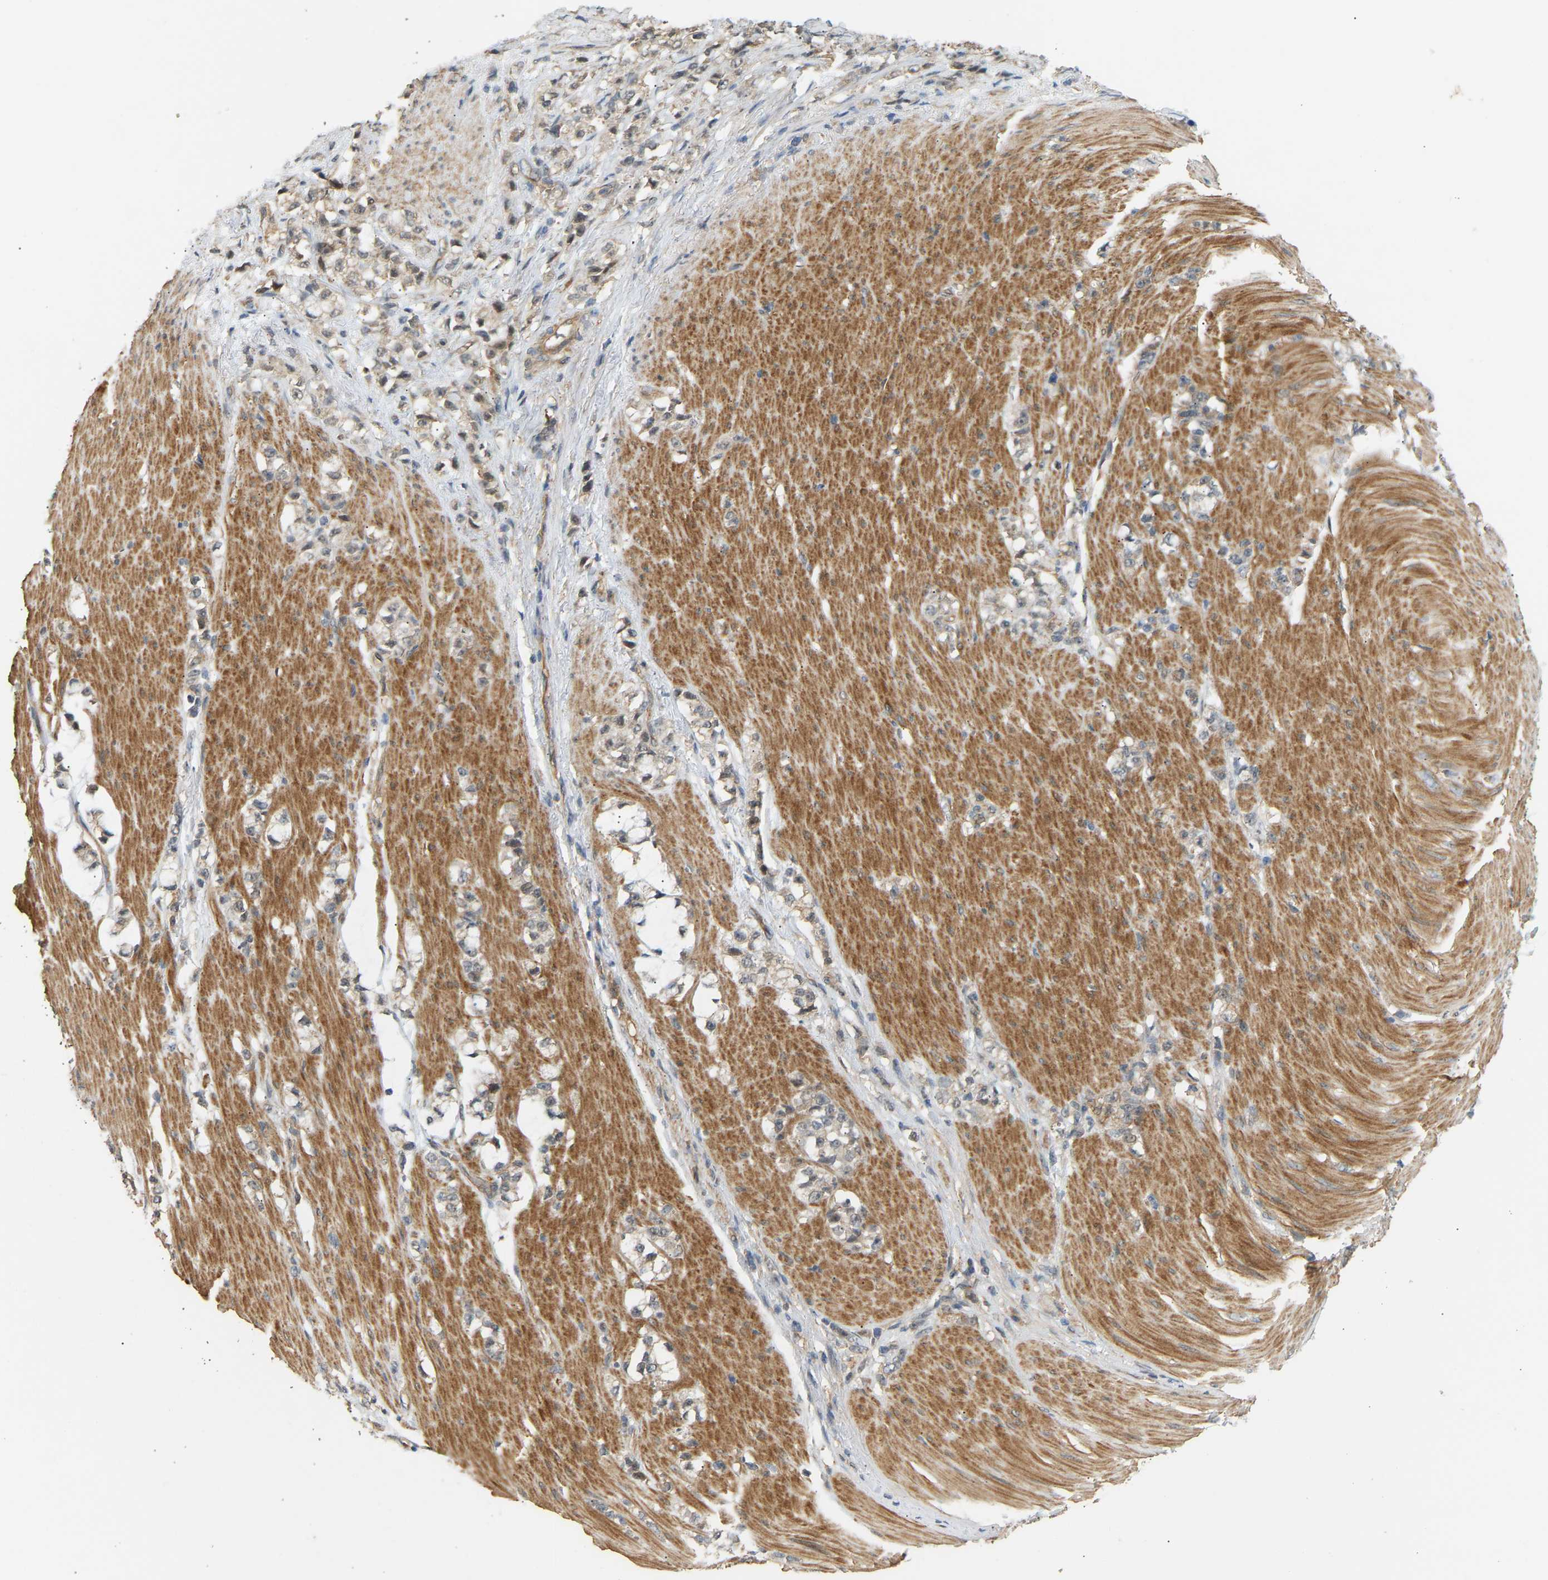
{"staining": {"intensity": "weak", "quantity": ">75%", "location": "cytoplasmic/membranous"}, "tissue": "stomach cancer", "cell_type": "Tumor cells", "image_type": "cancer", "snomed": [{"axis": "morphology", "description": "Adenocarcinoma, NOS"}, {"axis": "topography", "description": "Stomach, lower"}], "caption": "Immunohistochemical staining of stomach adenocarcinoma reveals weak cytoplasmic/membranous protein expression in about >75% of tumor cells. (DAB (3,3'-diaminobenzidine) = brown stain, brightfield microscopy at high magnification).", "gene": "RGL1", "patient": {"sex": "male", "age": 88}}